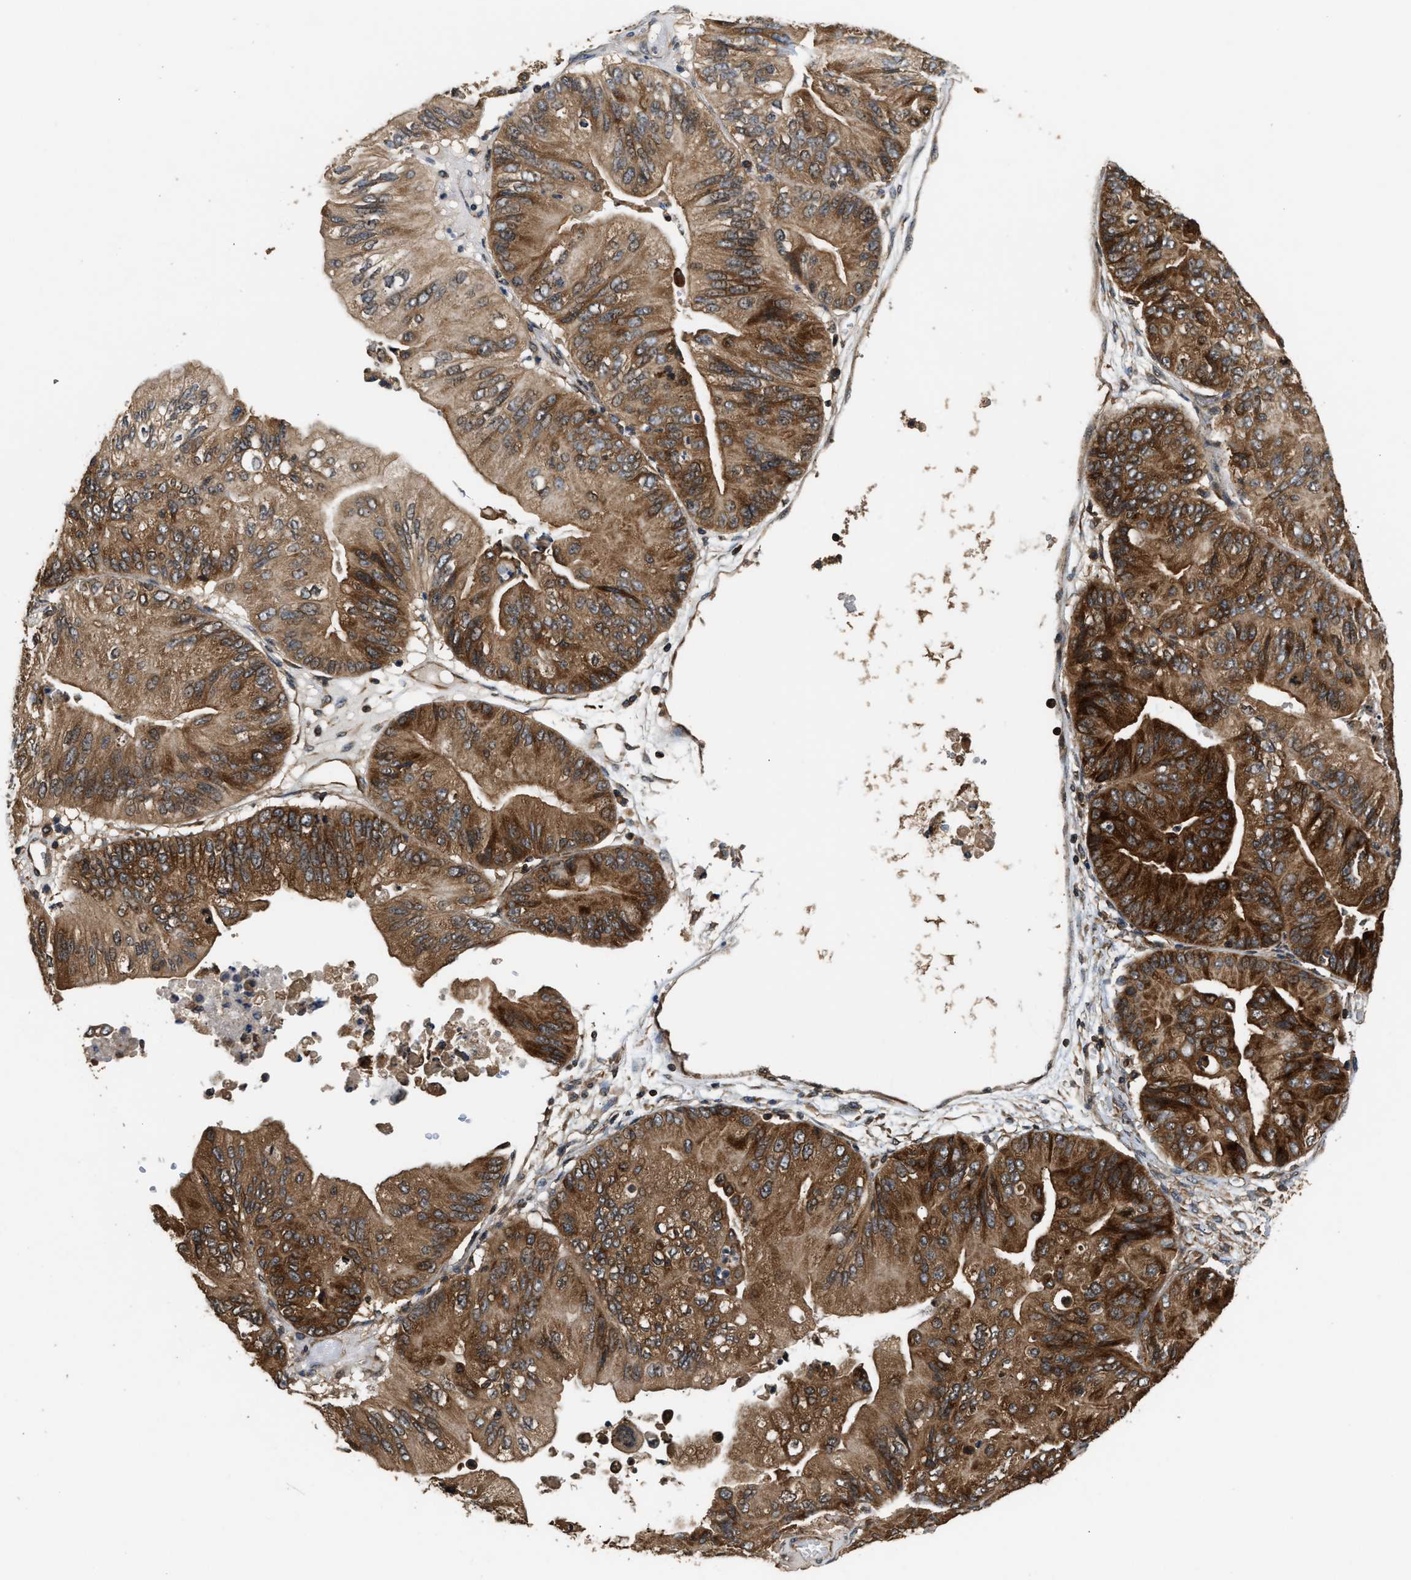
{"staining": {"intensity": "strong", "quantity": ">75%", "location": "cytoplasmic/membranous"}, "tissue": "ovarian cancer", "cell_type": "Tumor cells", "image_type": "cancer", "snomed": [{"axis": "morphology", "description": "Cystadenocarcinoma, mucinous, NOS"}, {"axis": "topography", "description": "Ovary"}], "caption": "This photomicrograph demonstrates IHC staining of ovarian mucinous cystadenocarcinoma, with high strong cytoplasmic/membranous expression in about >75% of tumor cells.", "gene": "DNAJC2", "patient": {"sex": "female", "age": 61}}